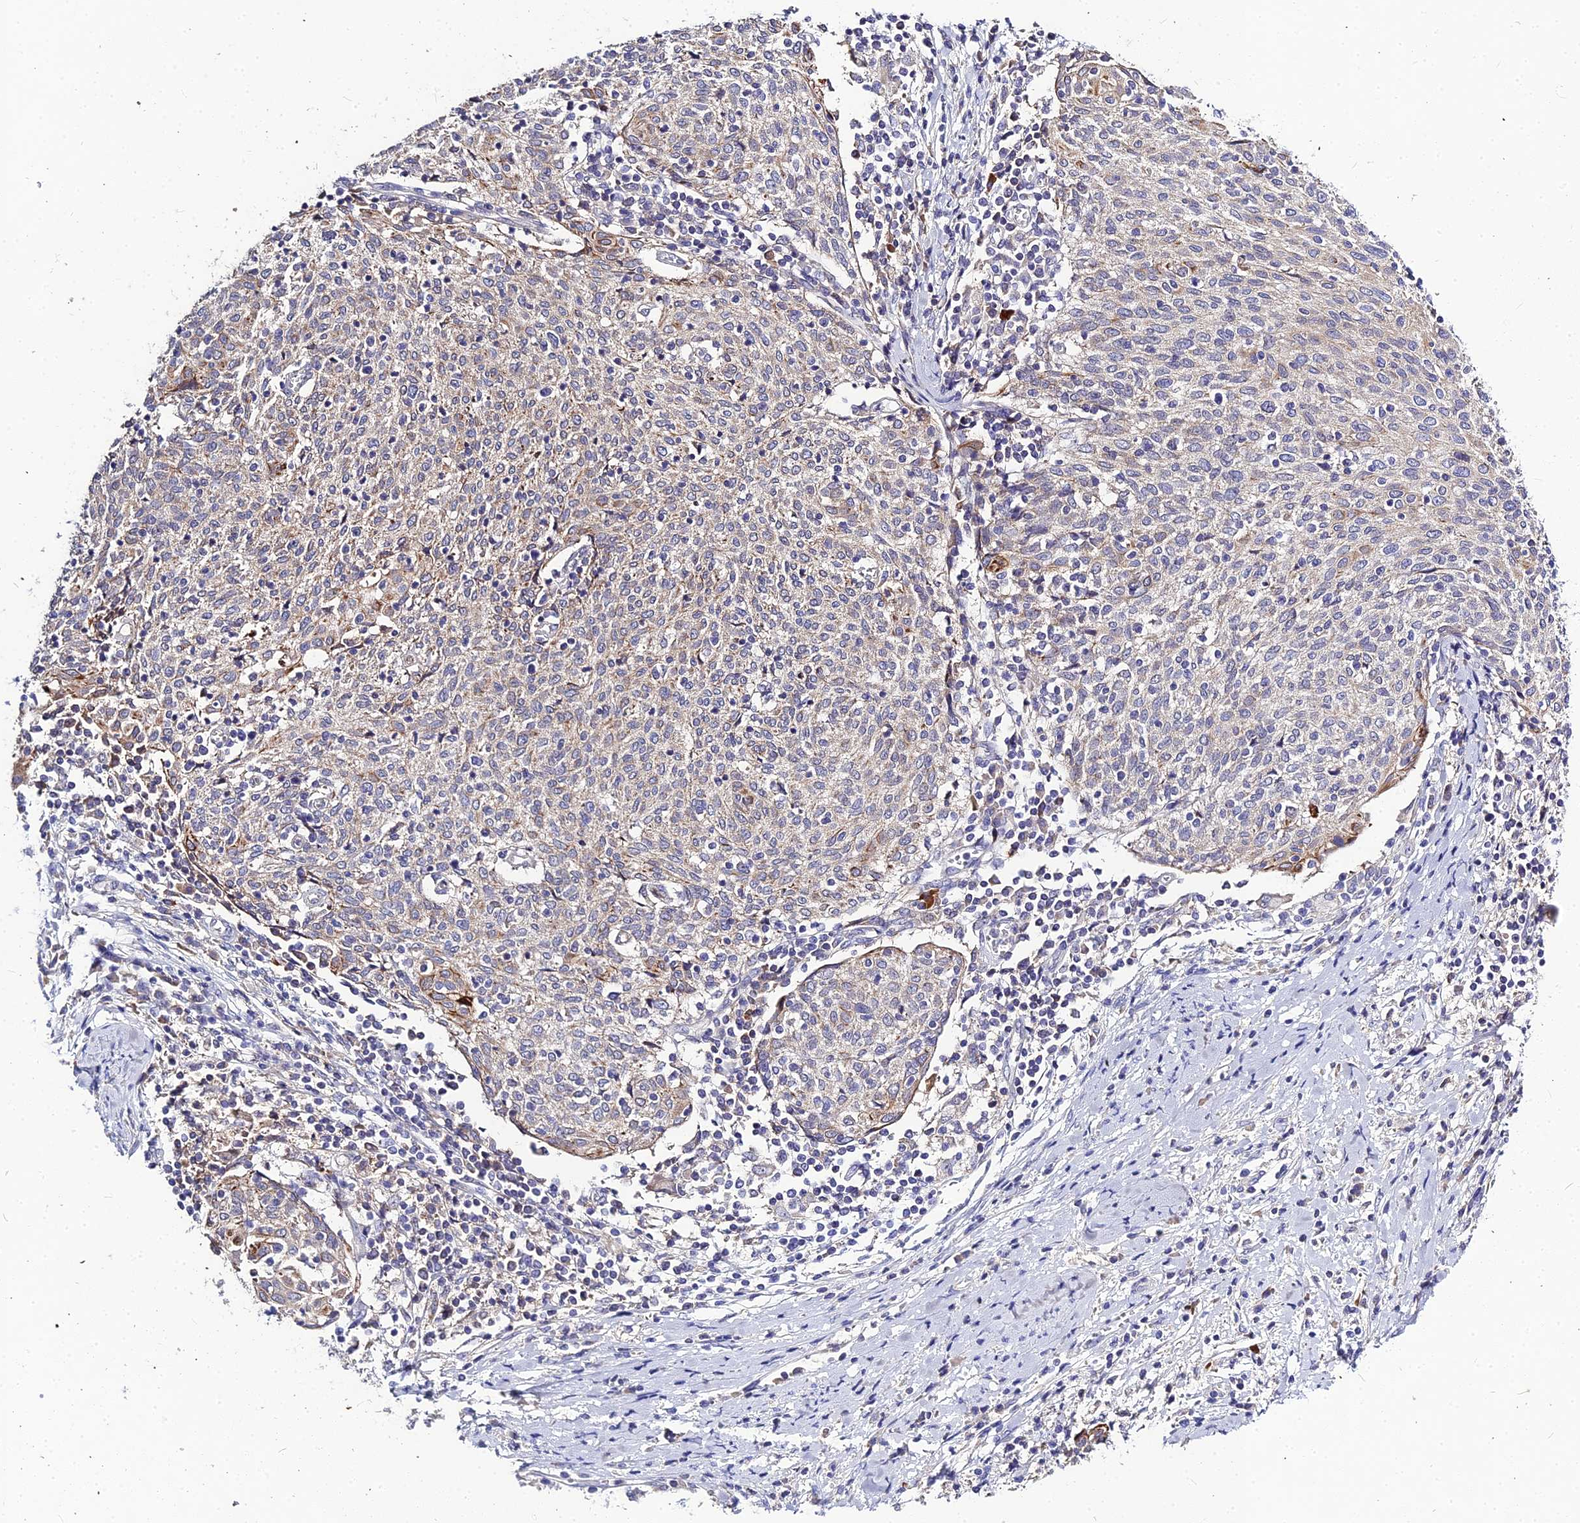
{"staining": {"intensity": "moderate", "quantity": "<25%", "location": "cytoplasmic/membranous"}, "tissue": "cervical cancer", "cell_type": "Tumor cells", "image_type": "cancer", "snomed": [{"axis": "morphology", "description": "Squamous cell carcinoma, NOS"}, {"axis": "topography", "description": "Cervix"}], "caption": "Human cervical squamous cell carcinoma stained with a brown dye displays moderate cytoplasmic/membranous positive expression in about <25% of tumor cells.", "gene": "DMRTA1", "patient": {"sex": "female", "age": 52}}